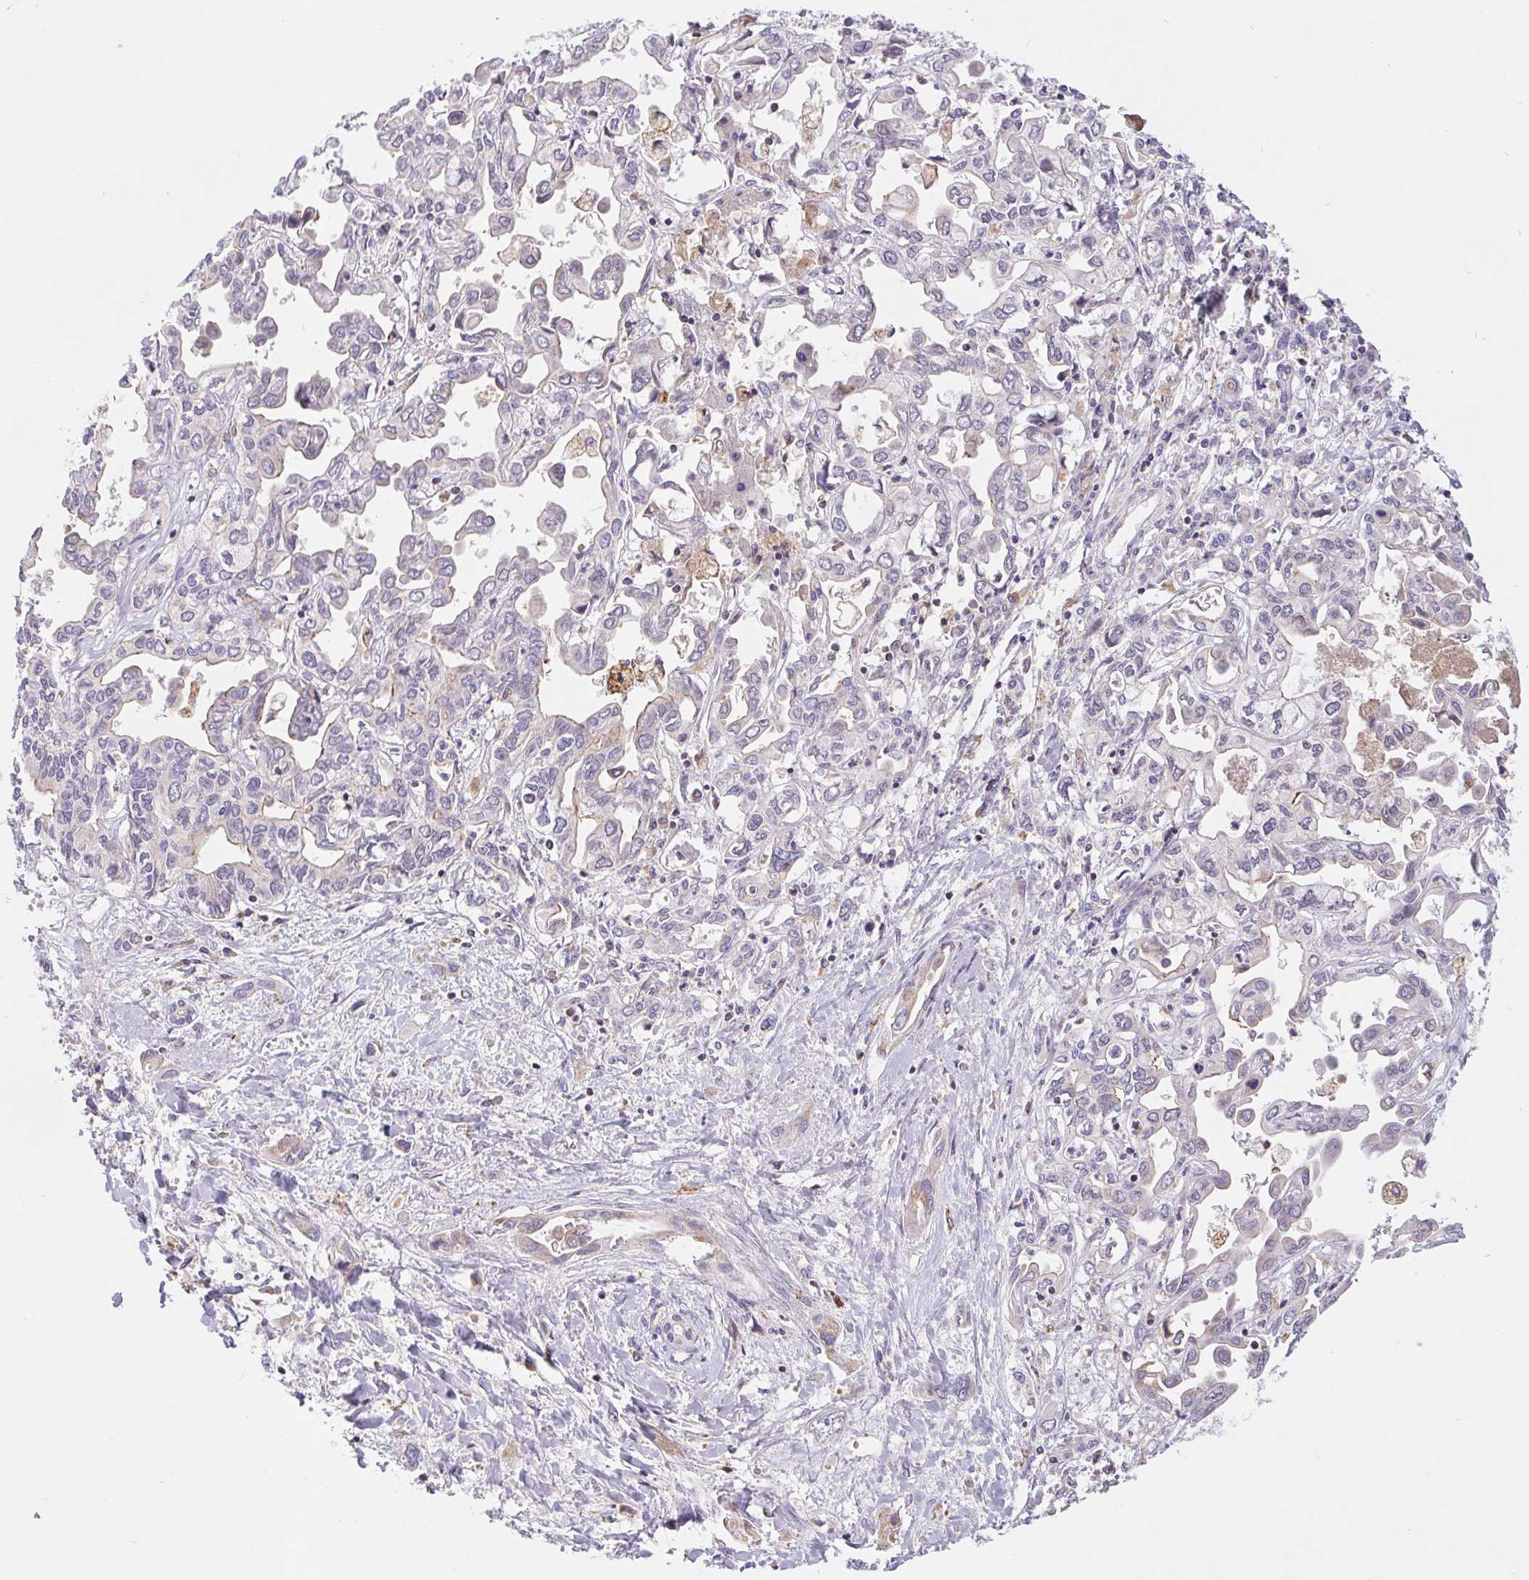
{"staining": {"intensity": "negative", "quantity": "none", "location": "none"}, "tissue": "liver cancer", "cell_type": "Tumor cells", "image_type": "cancer", "snomed": [{"axis": "morphology", "description": "Cholangiocarcinoma"}, {"axis": "topography", "description": "Liver"}], "caption": "An immunohistochemistry photomicrograph of liver cholangiocarcinoma is shown. There is no staining in tumor cells of liver cholangiocarcinoma.", "gene": "EMC6", "patient": {"sex": "female", "age": 64}}